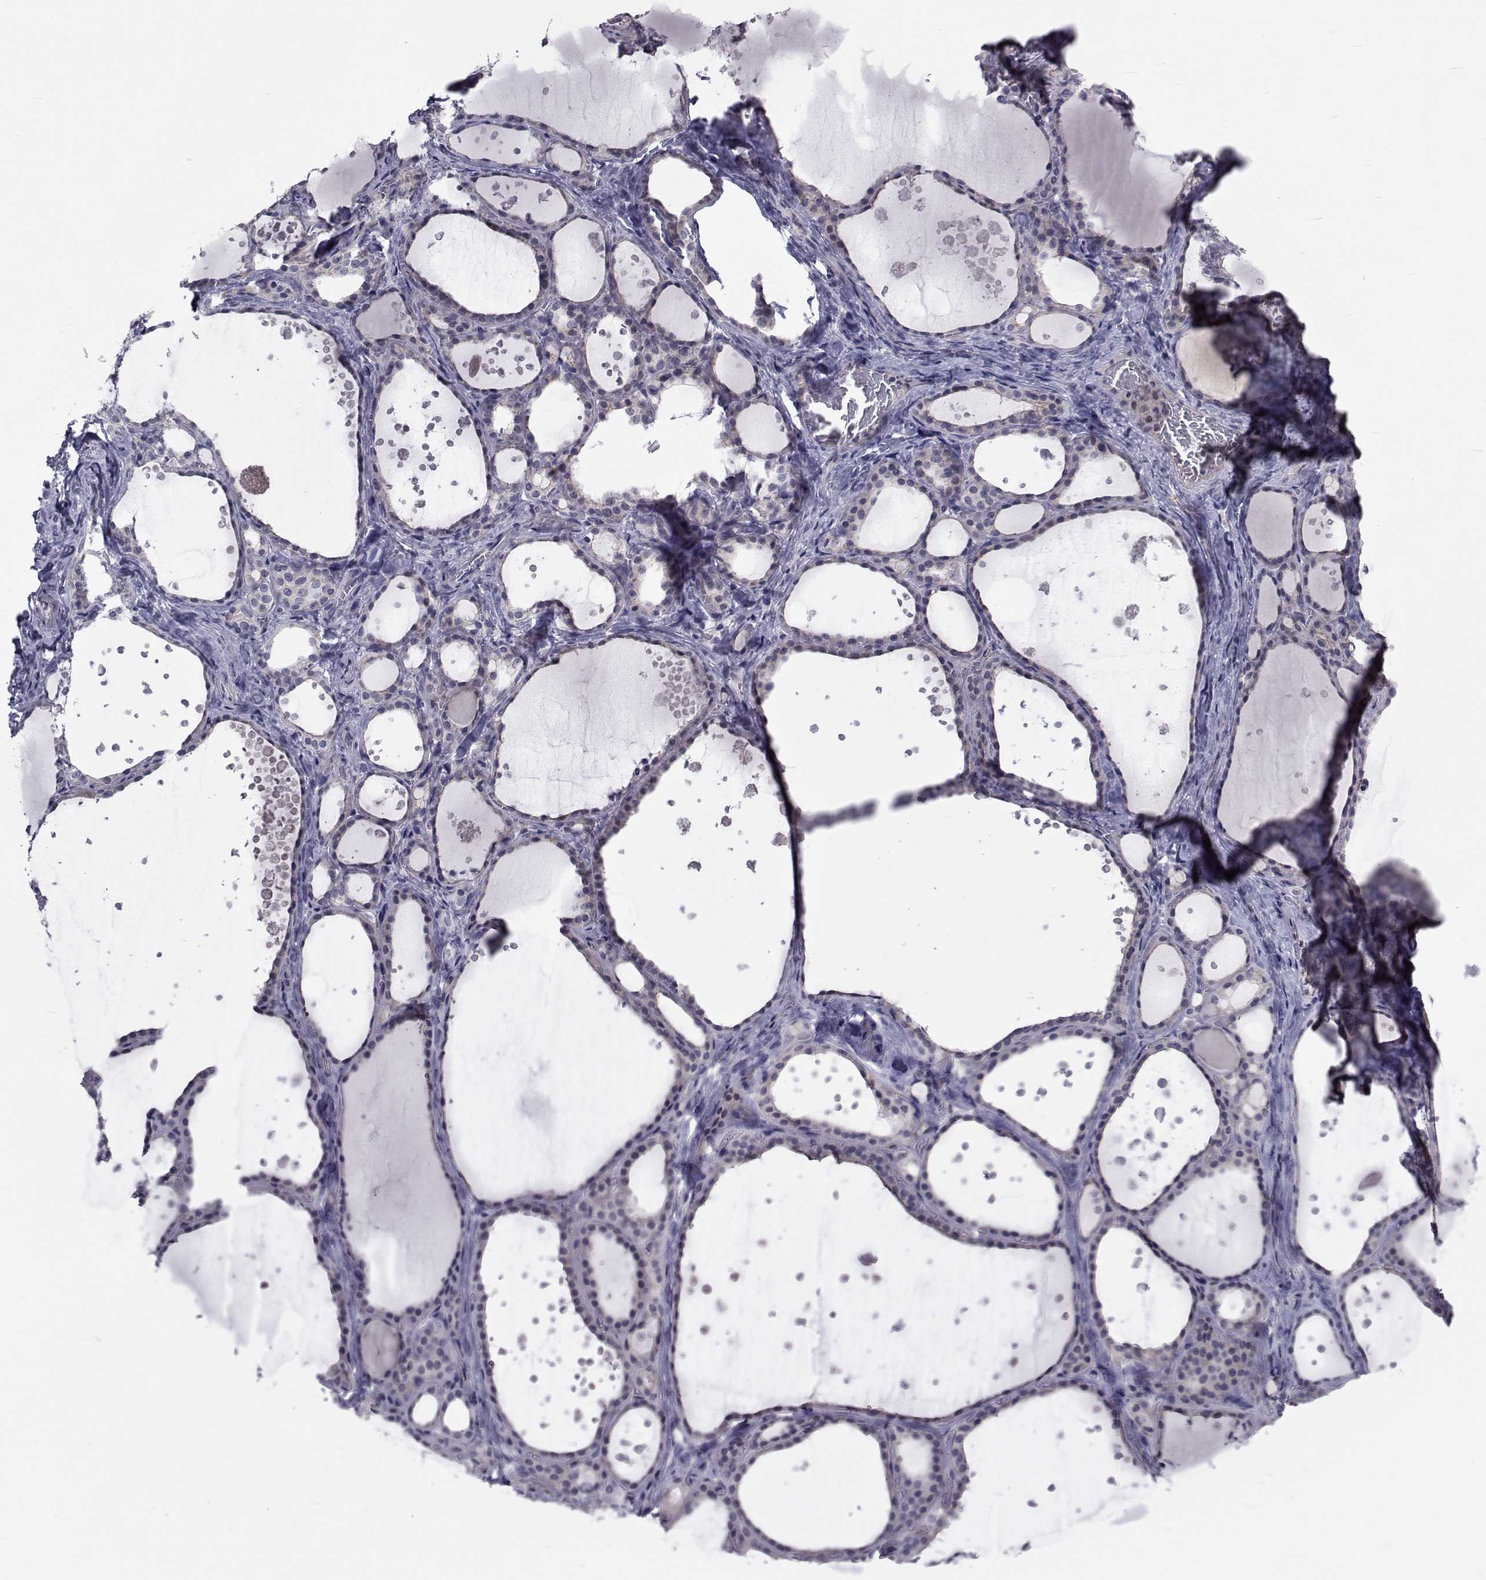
{"staining": {"intensity": "negative", "quantity": "none", "location": "none"}, "tissue": "thyroid gland", "cell_type": "Glandular cells", "image_type": "normal", "snomed": [{"axis": "morphology", "description": "Normal tissue, NOS"}, {"axis": "topography", "description": "Thyroid gland"}], "caption": "Immunohistochemistry image of unremarkable thyroid gland stained for a protein (brown), which demonstrates no positivity in glandular cells.", "gene": "SLC30A10", "patient": {"sex": "male", "age": 63}}